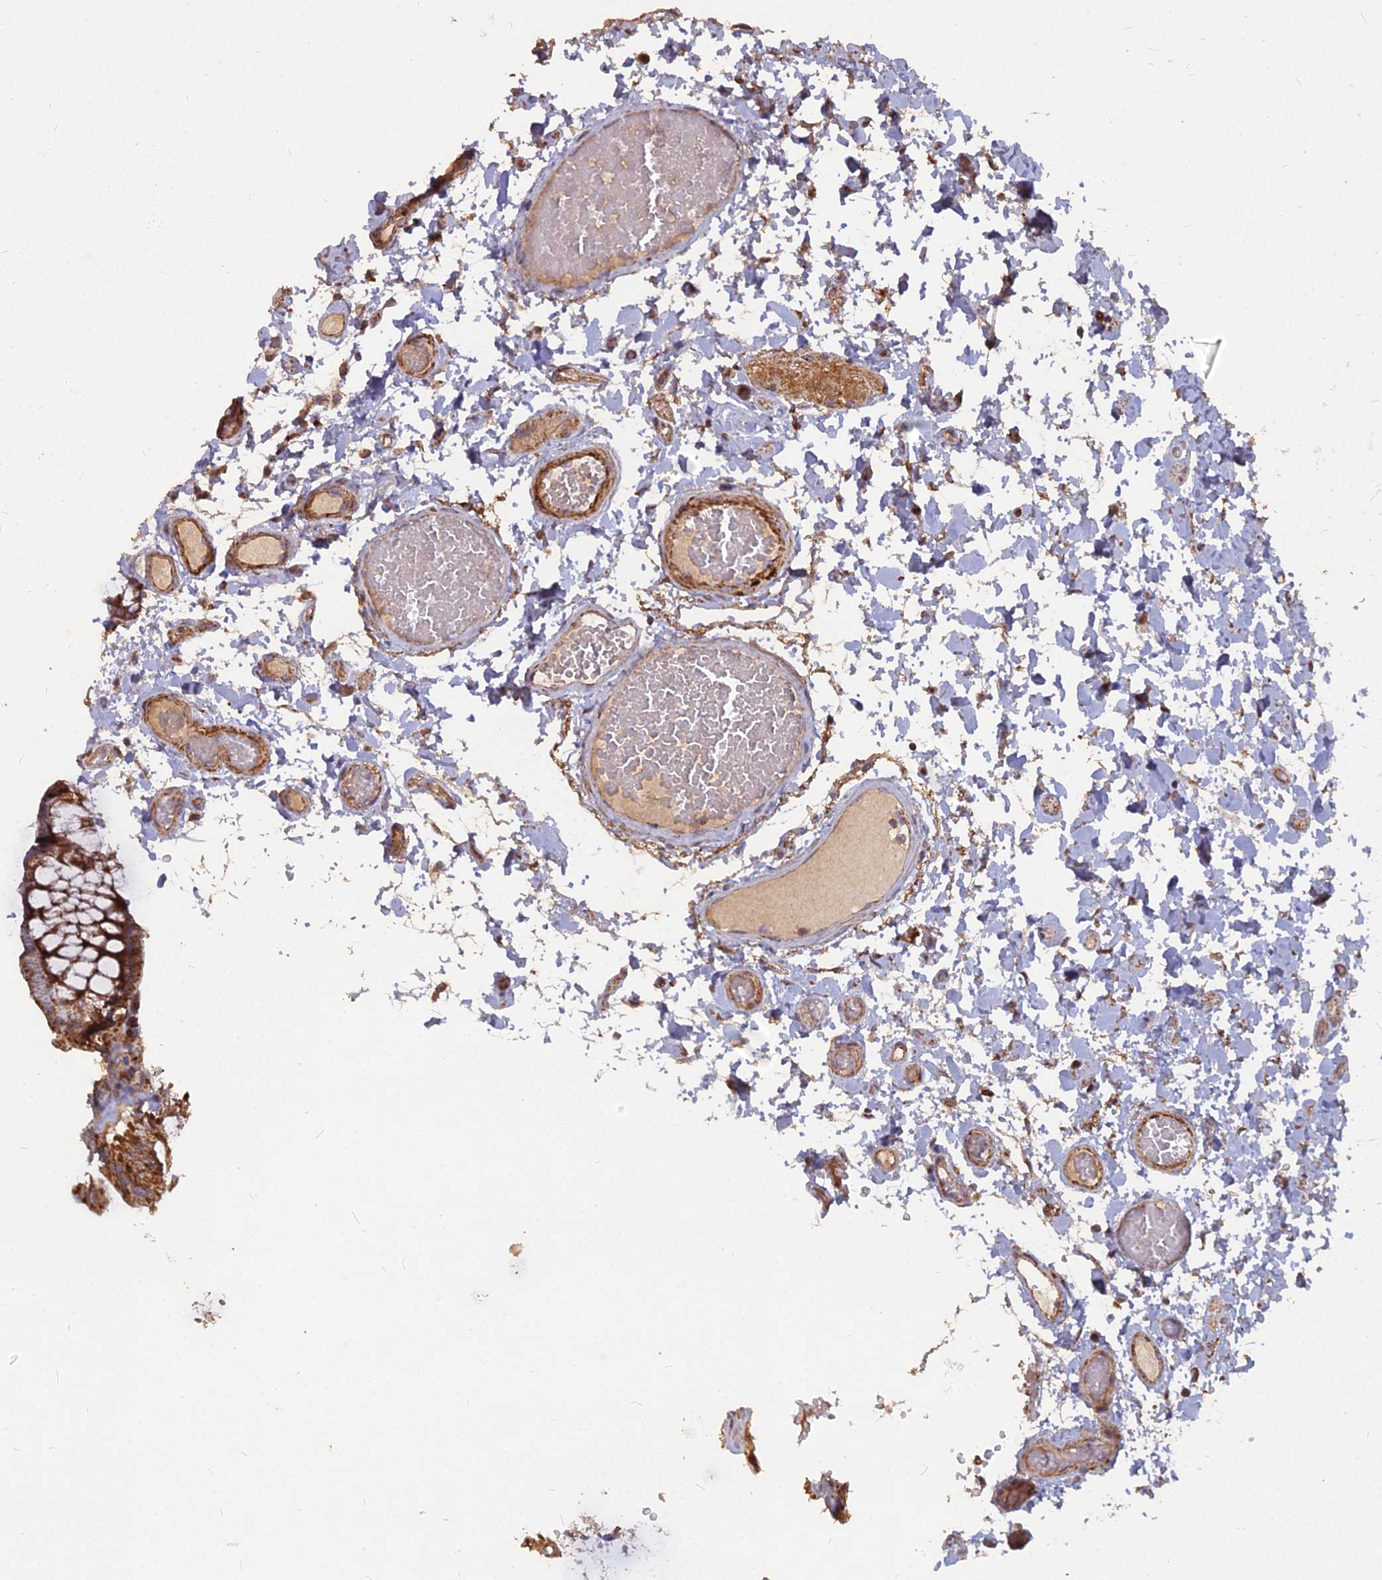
{"staining": {"intensity": "moderate", "quantity": ">75%", "location": "cytoplasmic/membranous"}, "tissue": "colon", "cell_type": "Endothelial cells", "image_type": "normal", "snomed": [{"axis": "morphology", "description": "Normal tissue, NOS"}, {"axis": "topography", "description": "Colon"}], "caption": "Protein staining displays moderate cytoplasmic/membranous positivity in about >75% of endothelial cells in unremarkable colon.", "gene": "COX11", "patient": {"sex": "male", "age": 84}}